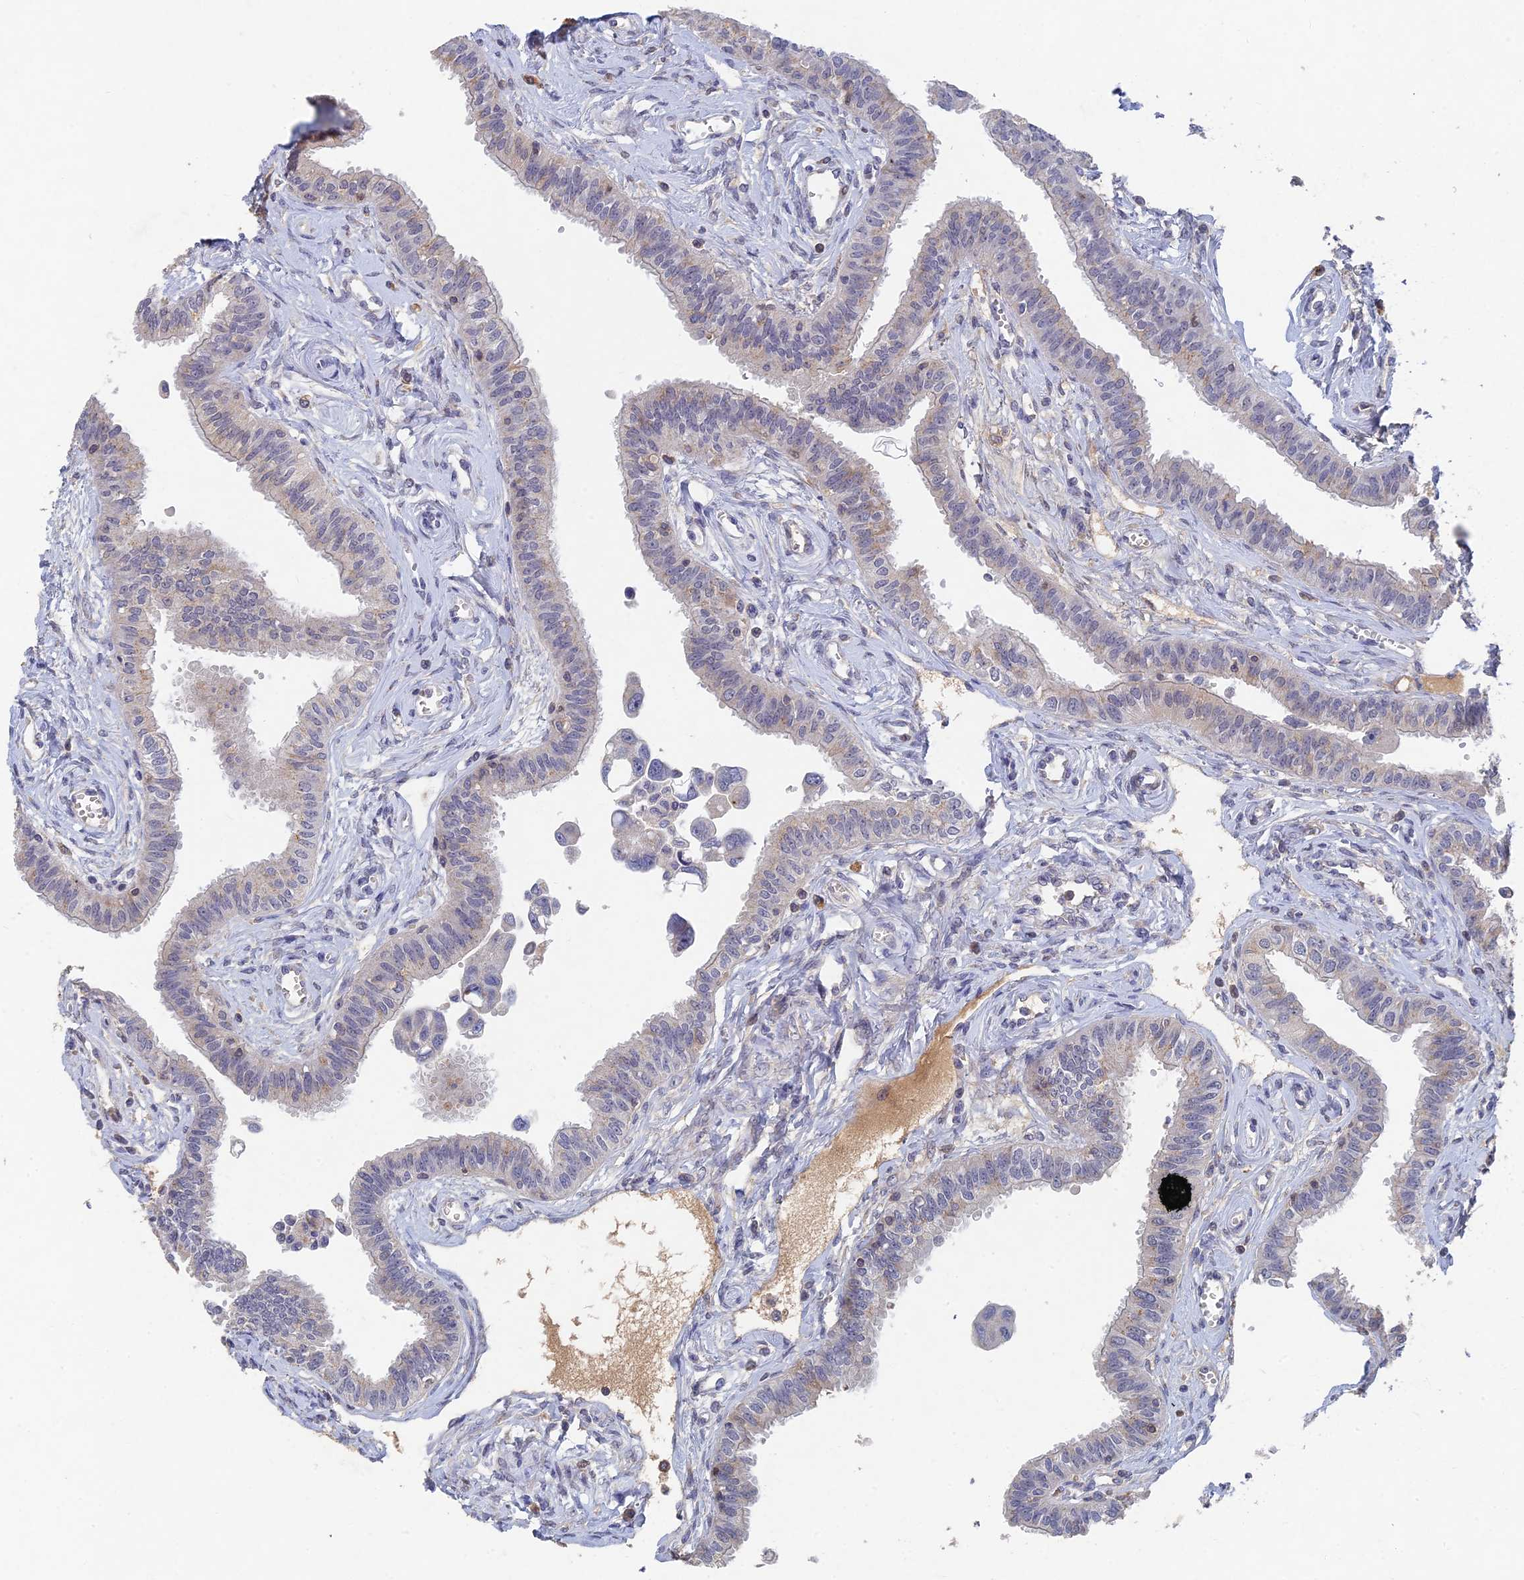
{"staining": {"intensity": "weak", "quantity": "<25%", "location": "cytoplasmic/membranous"}, "tissue": "fallopian tube", "cell_type": "Glandular cells", "image_type": "normal", "snomed": [{"axis": "morphology", "description": "Normal tissue, NOS"}, {"axis": "morphology", "description": "Carcinoma, NOS"}, {"axis": "topography", "description": "Fallopian tube"}, {"axis": "topography", "description": "Ovary"}], "caption": "IHC of normal human fallopian tube exhibits no positivity in glandular cells. (DAB immunohistochemistry, high magnification).", "gene": "GNA15", "patient": {"sex": "female", "age": 59}}